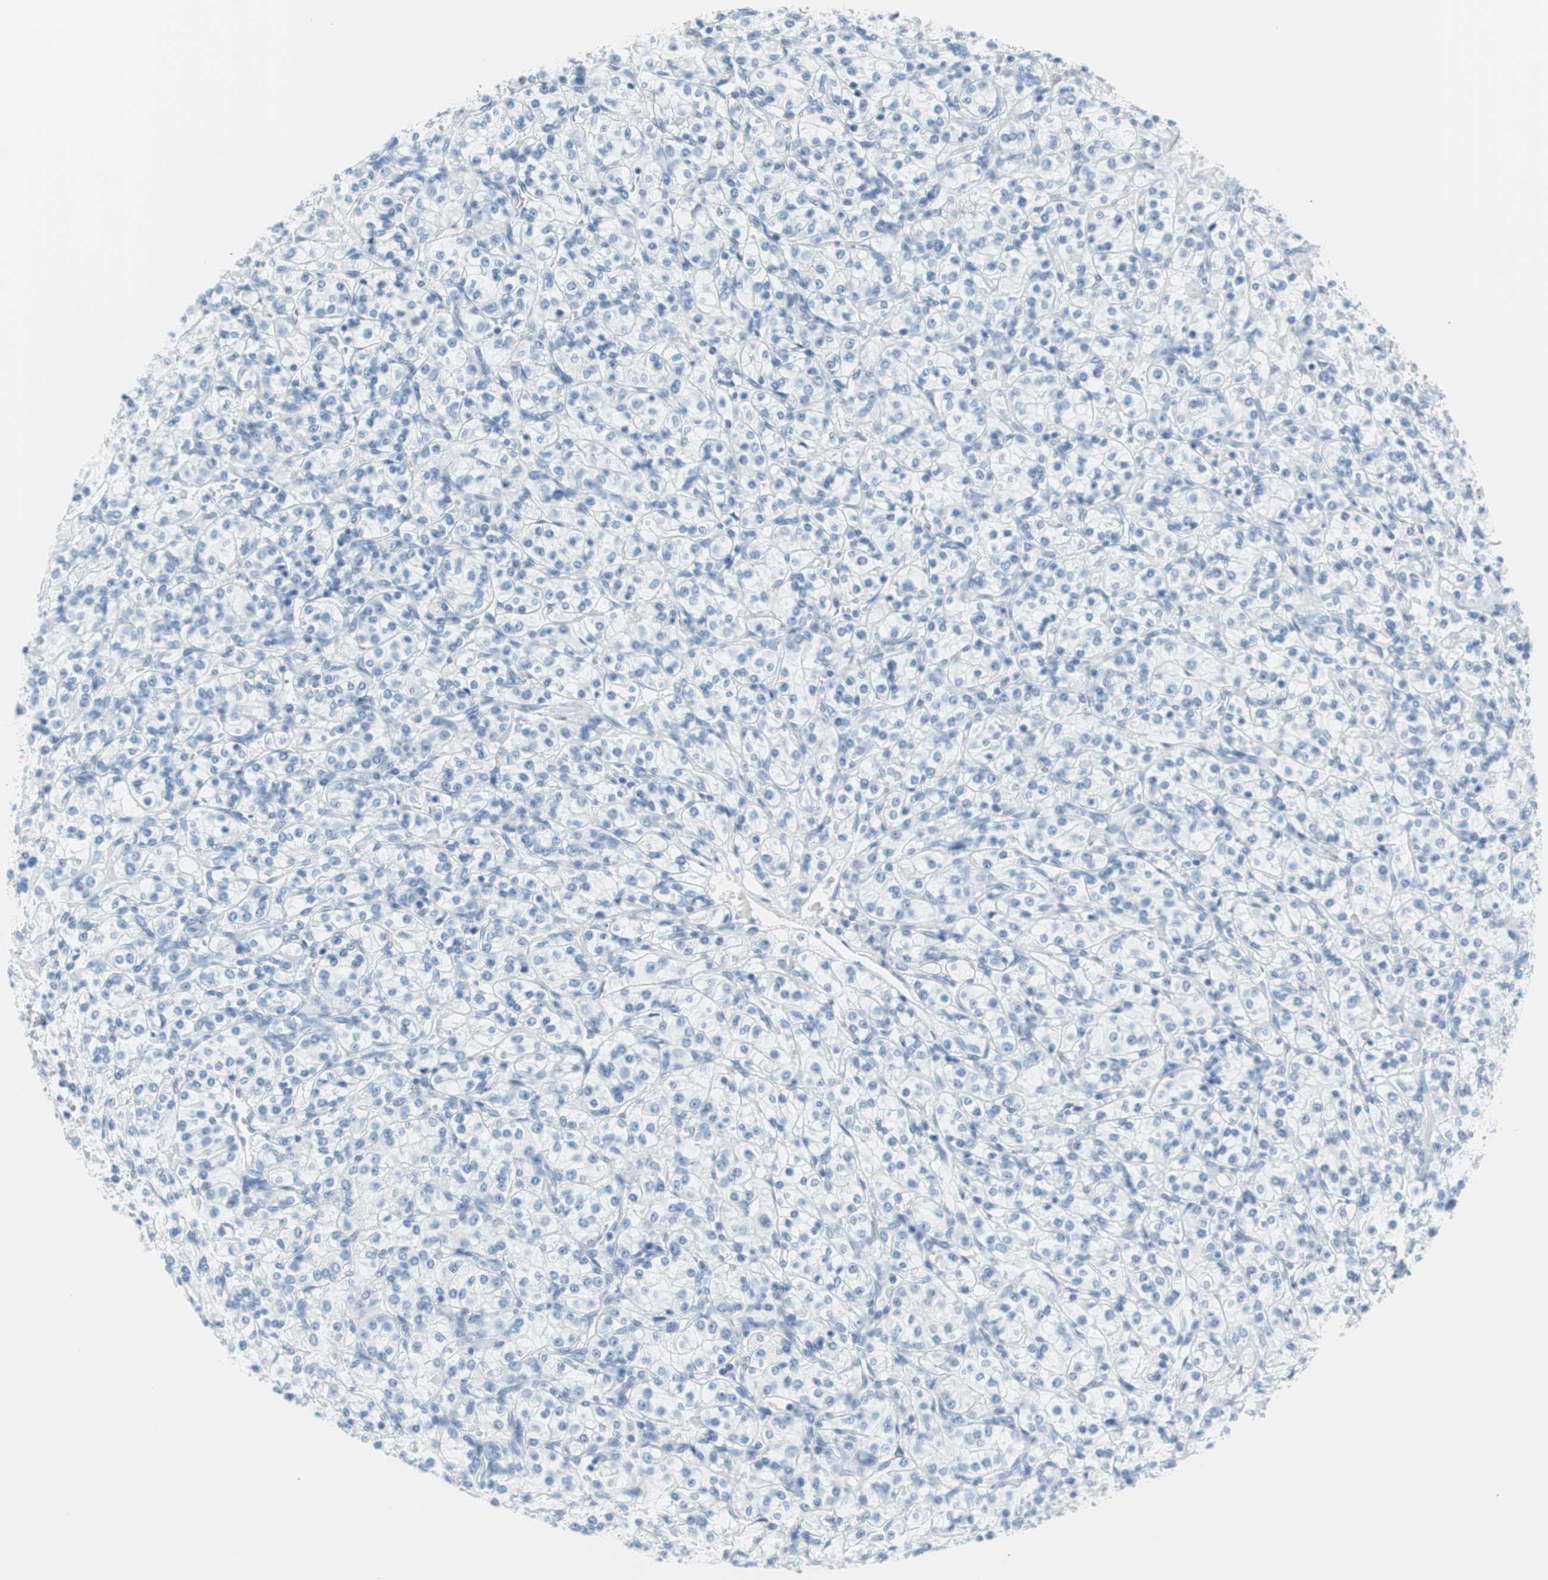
{"staining": {"intensity": "negative", "quantity": "none", "location": "none"}, "tissue": "renal cancer", "cell_type": "Tumor cells", "image_type": "cancer", "snomed": [{"axis": "morphology", "description": "Adenocarcinoma, NOS"}, {"axis": "topography", "description": "Kidney"}], "caption": "High power microscopy histopathology image of an immunohistochemistry (IHC) histopathology image of renal cancer (adenocarcinoma), revealing no significant expression in tumor cells.", "gene": "MYH1", "patient": {"sex": "male", "age": 77}}